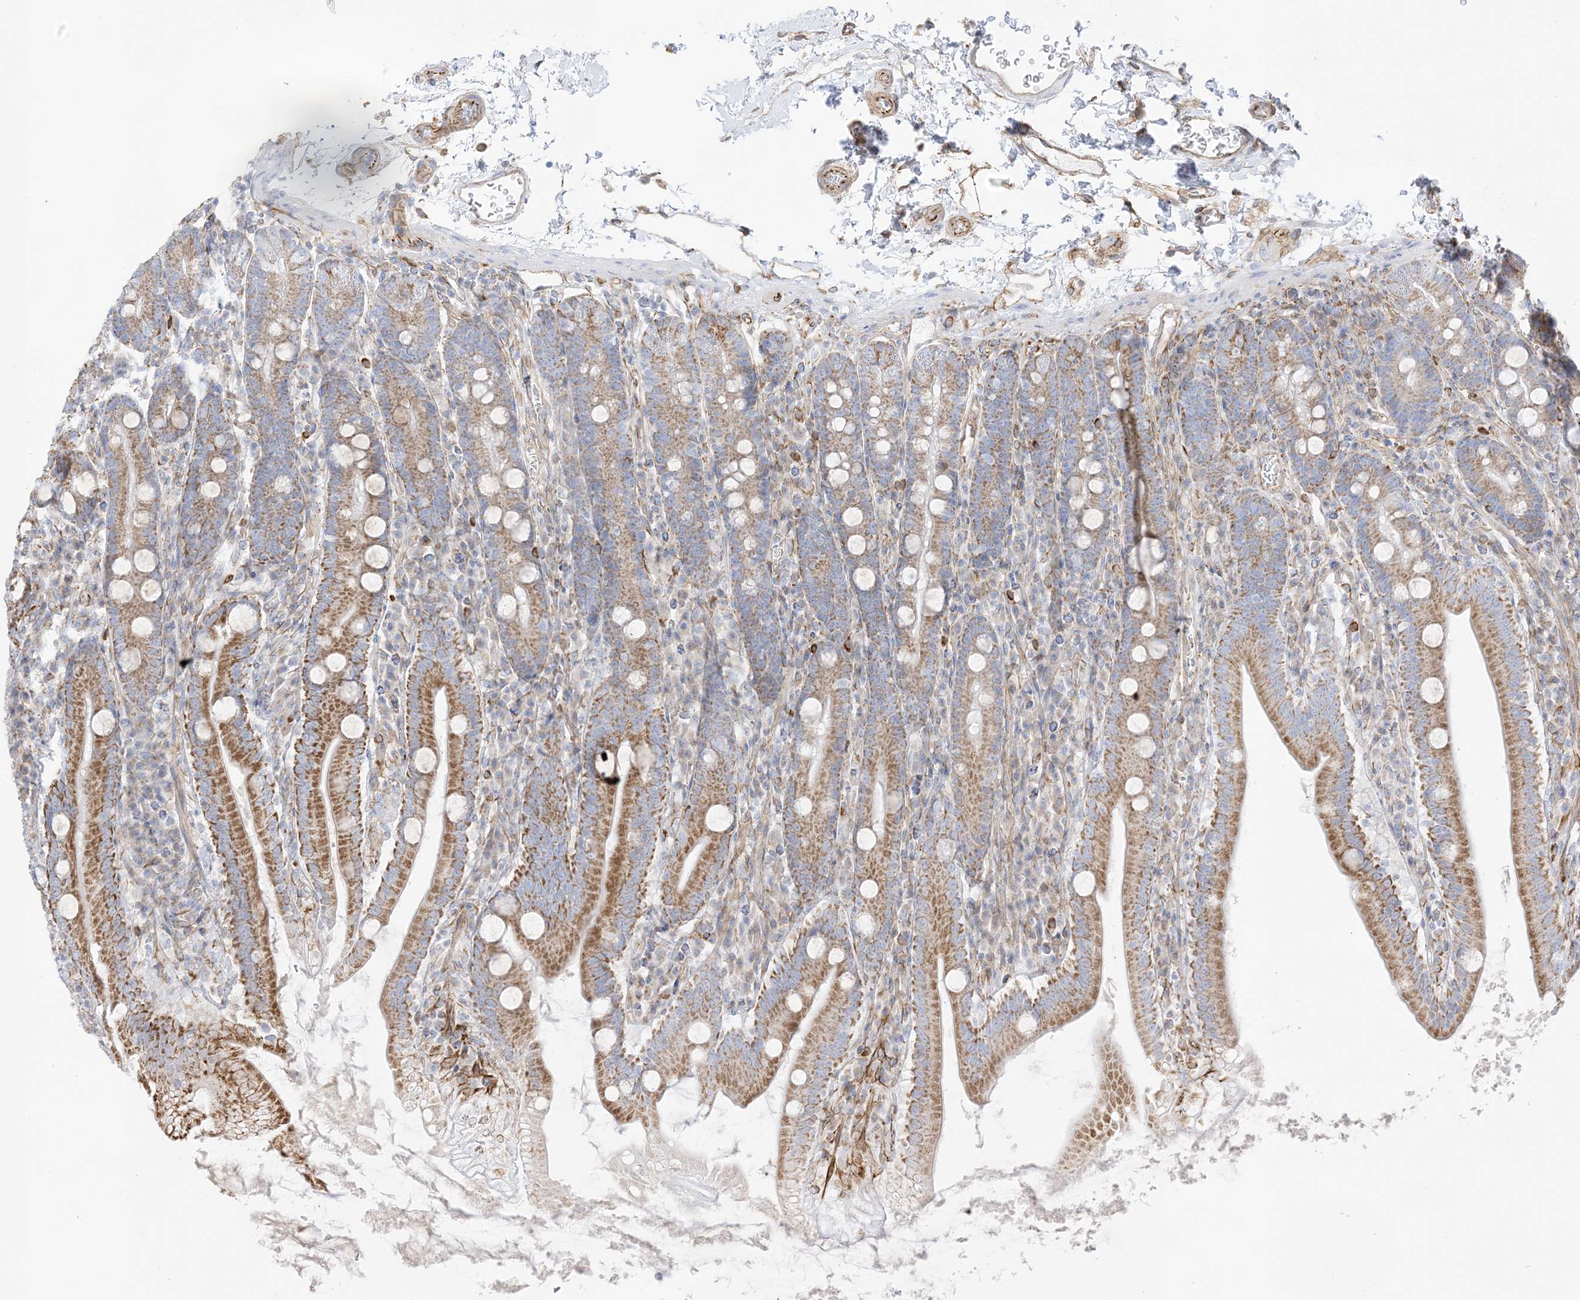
{"staining": {"intensity": "strong", "quantity": ">75%", "location": "cytoplasmic/membranous"}, "tissue": "duodenum", "cell_type": "Glandular cells", "image_type": "normal", "snomed": [{"axis": "morphology", "description": "Normal tissue, NOS"}, {"axis": "topography", "description": "Duodenum"}], "caption": "Immunohistochemical staining of unremarkable duodenum reveals strong cytoplasmic/membranous protein positivity in about >75% of glandular cells.", "gene": "PID1", "patient": {"sex": "male", "age": 35}}